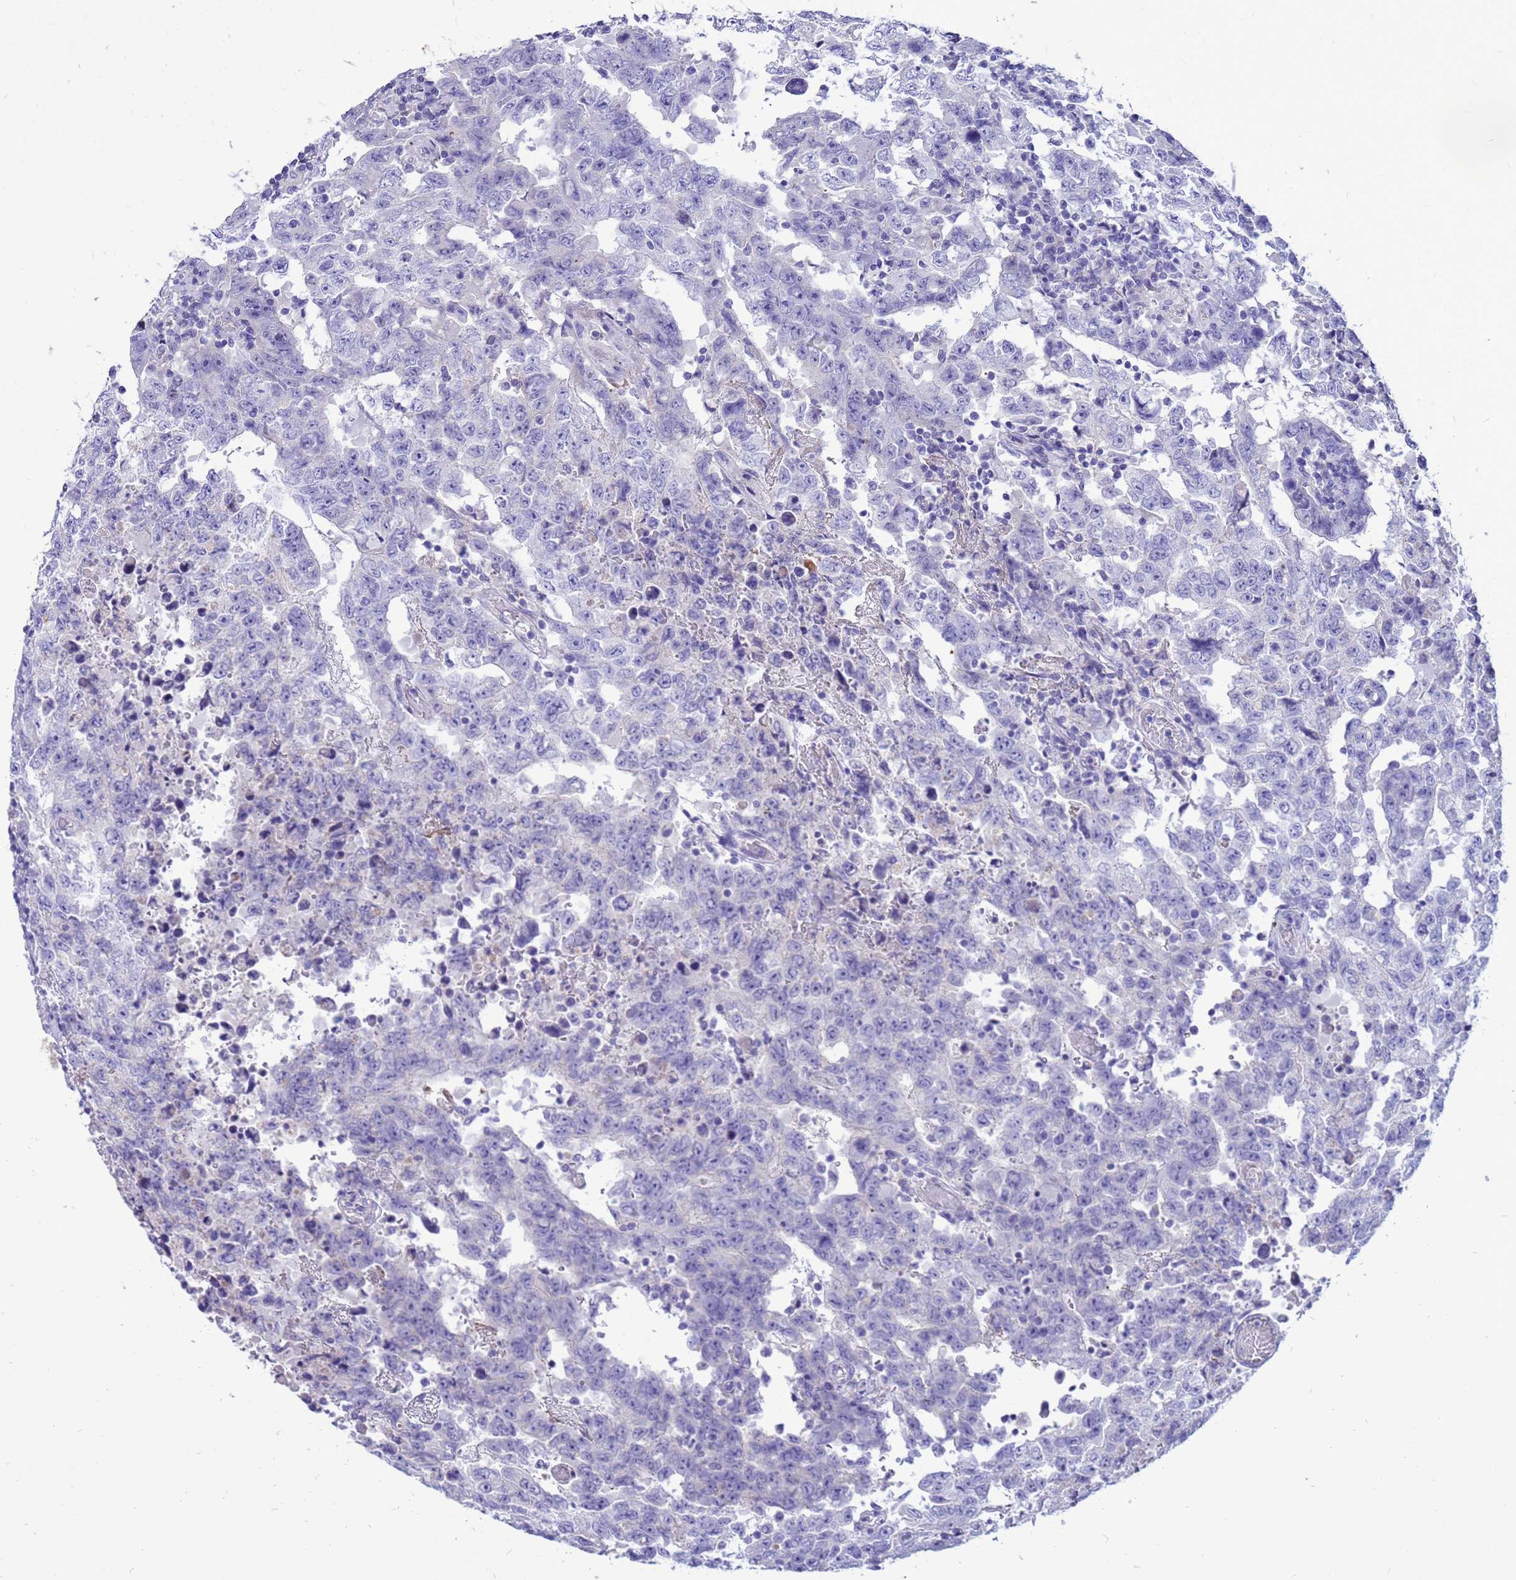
{"staining": {"intensity": "negative", "quantity": "none", "location": "none"}, "tissue": "testis cancer", "cell_type": "Tumor cells", "image_type": "cancer", "snomed": [{"axis": "morphology", "description": "Carcinoma, Embryonal, NOS"}, {"axis": "topography", "description": "Testis"}], "caption": "This is an immunohistochemistry (IHC) histopathology image of embryonal carcinoma (testis). There is no positivity in tumor cells.", "gene": "PDE10A", "patient": {"sex": "male", "age": 26}}